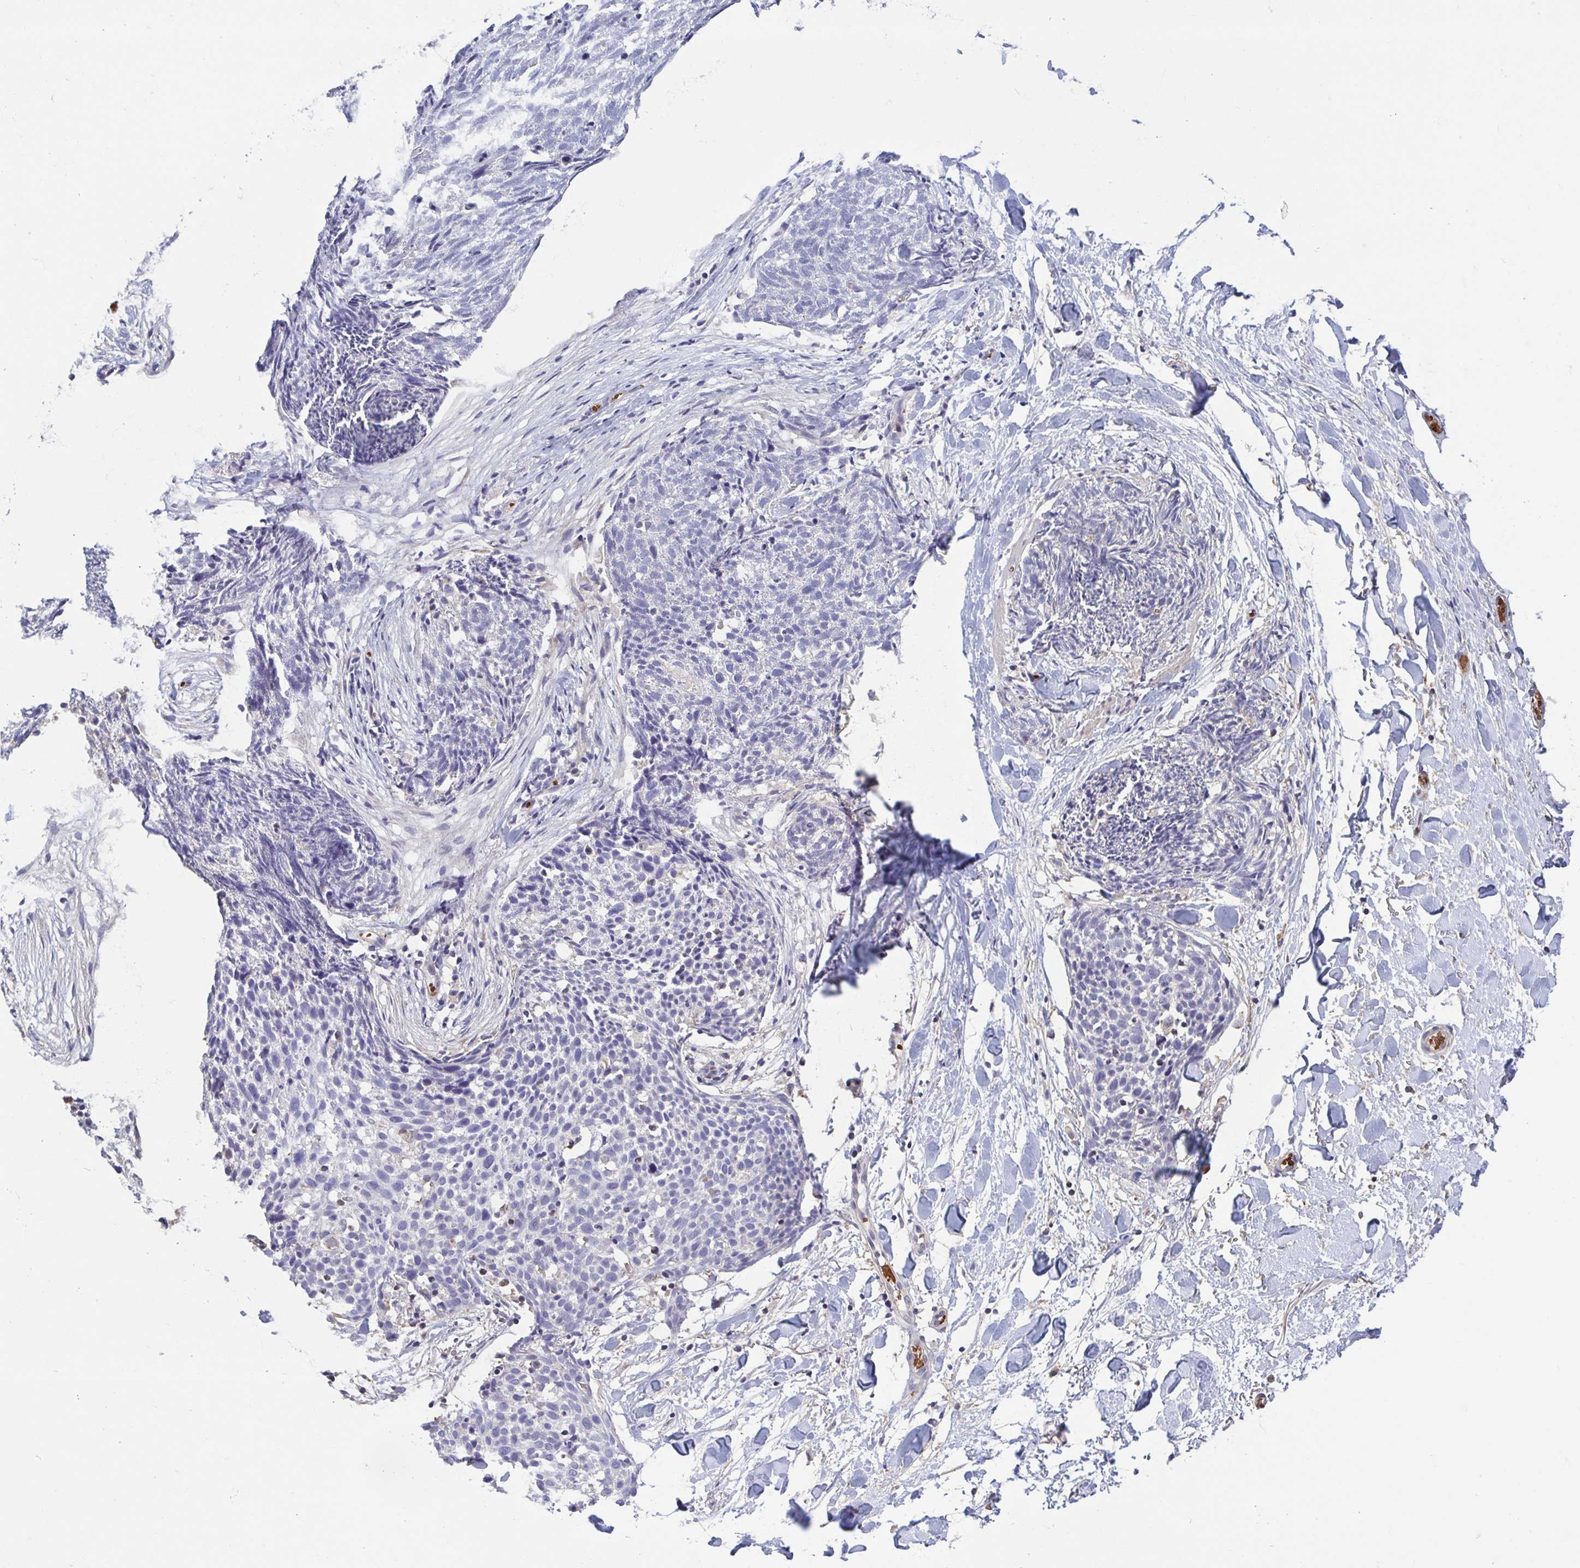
{"staining": {"intensity": "negative", "quantity": "none", "location": "none"}, "tissue": "skin cancer", "cell_type": "Tumor cells", "image_type": "cancer", "snomed": [{"axis": "morphology", "description": "Squamous cell carcinoma, NOS"}, {"axis": "topography", "description": "Skin"}, {"axis": "topography", "description": "Vulva"}], "caption": "A histopathology image of human squamous cell carcinoma (skin) is negative for staining in tumor cells.", "gene": "LRRC38", "patient": {"sex": "female", "age": 75}}